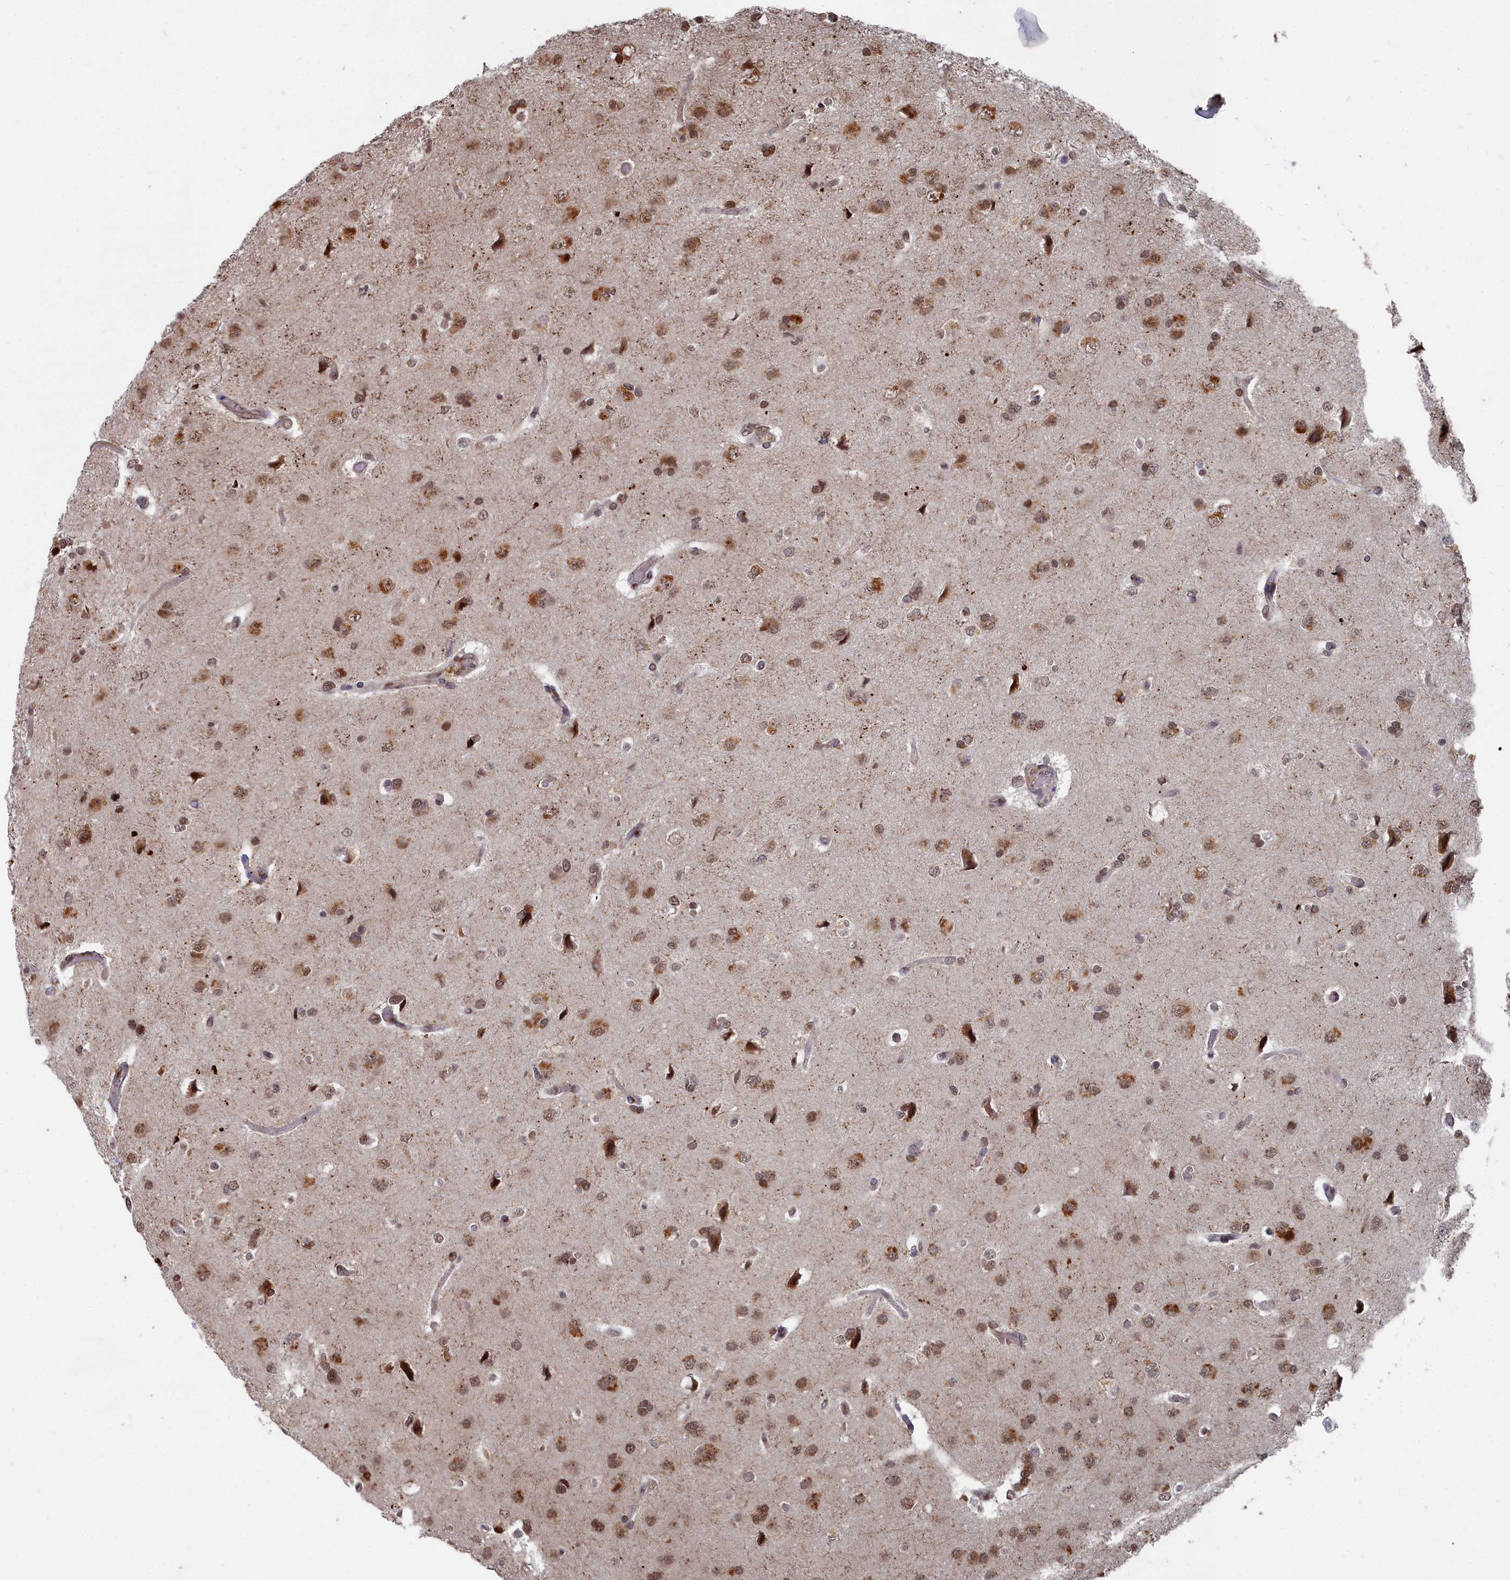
{"staining": {"intensity": "moderate", "quantity": ">75%", "location": "cytoplasmic/membranous,nuclear"}, "tissue": "glioma", "cell_type": "Tumor cells", "image_type": "cancer", "snomed": [{"axis": "morphology", "description": "Glioma, malignant, High grade"}, {"axis": "topography", "description": "Brain"}], "caption": "This is an image of IHC staining of glioma, which shows moderate staining in the cytoplasmic/membranous and nuclear of tumor cells.", "gene": "RPS27A", "patient": {"sex": "male", "age": 77}}